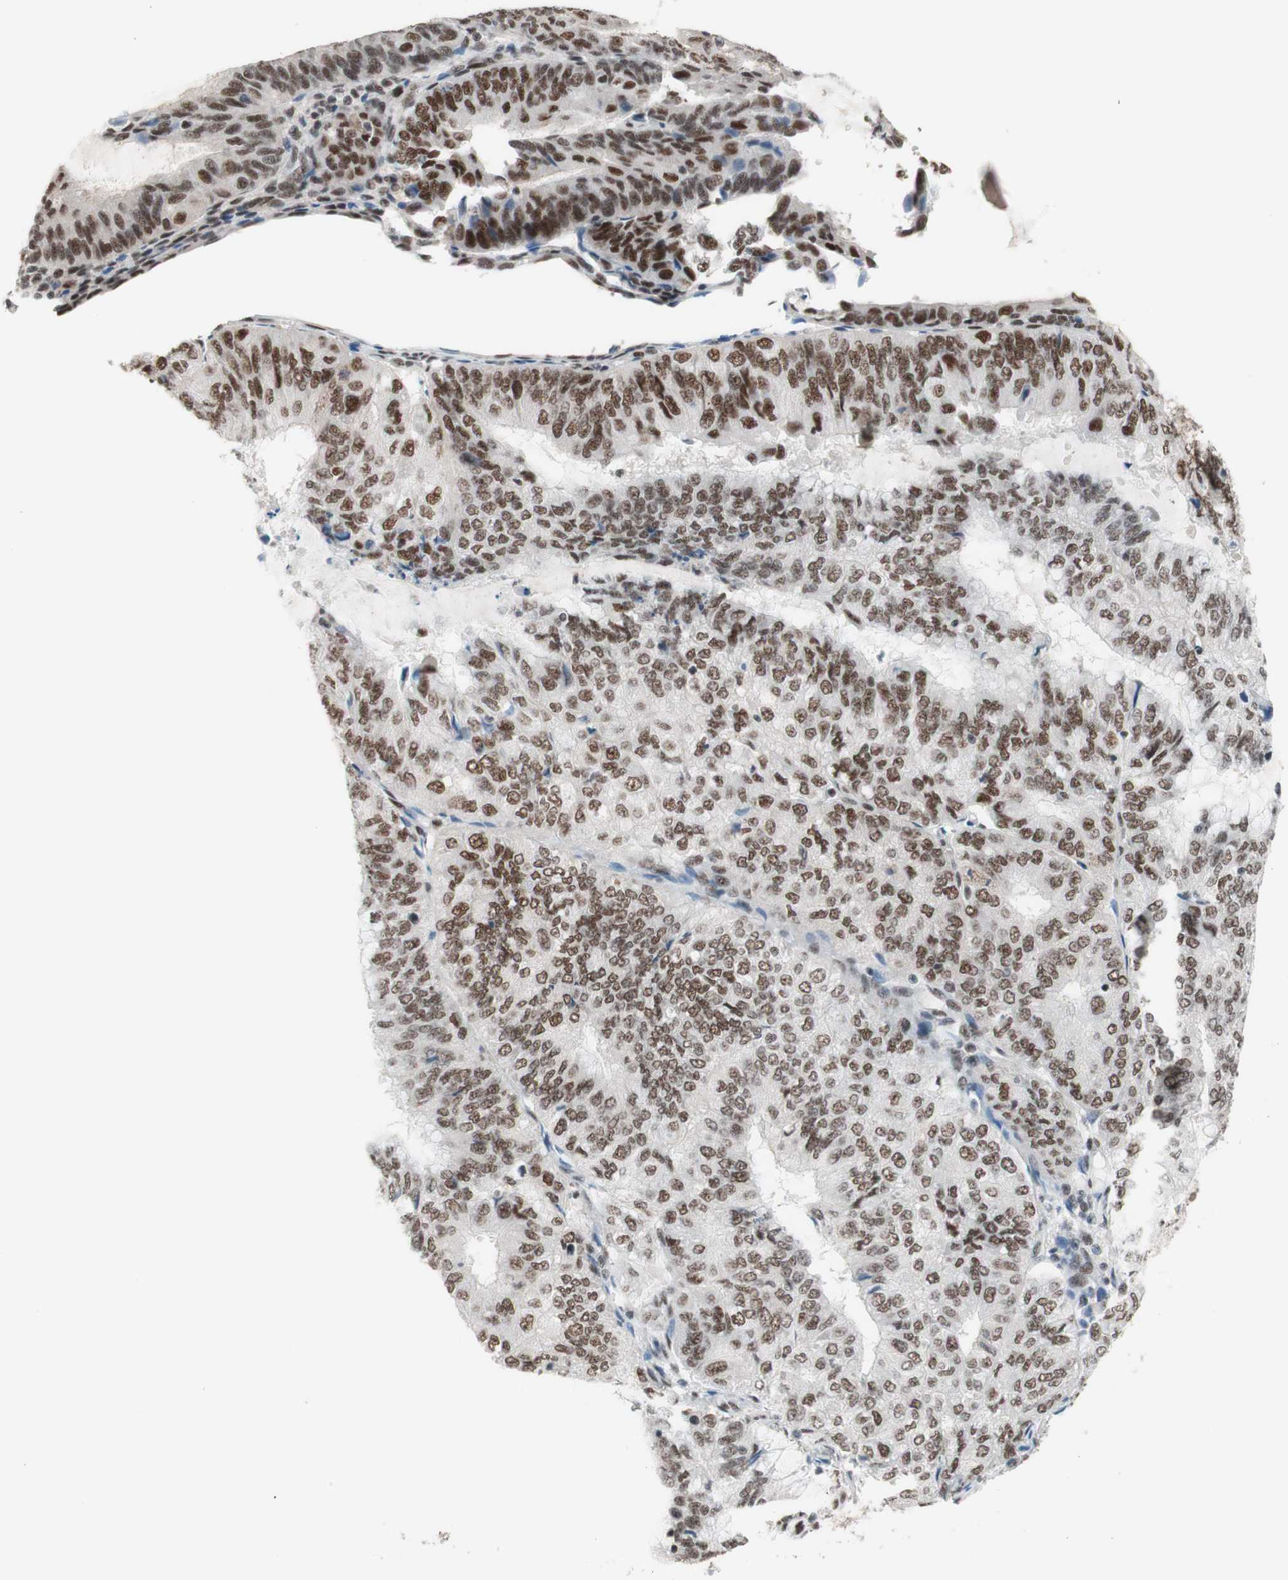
{"staining": {"intensity": "strong", "quantity": ">75%", "location": "nuclear"}, "tissue": "endometrial cancer", "cell_type": "Tumor cells", "image_type": "cancer", "snomed": [{"axis": "morphology", "description": "Adenocarcinoma, NOS"}, {"axis": "topography", "description": "Endometrium"}], "caption": "A brown stain shows strong nuclear positivity of a protein in human adenocarcinoma (endometrial) tumor cells.", "gene": "PRPF19", "patient": {"sex": "female", "age": 81}}